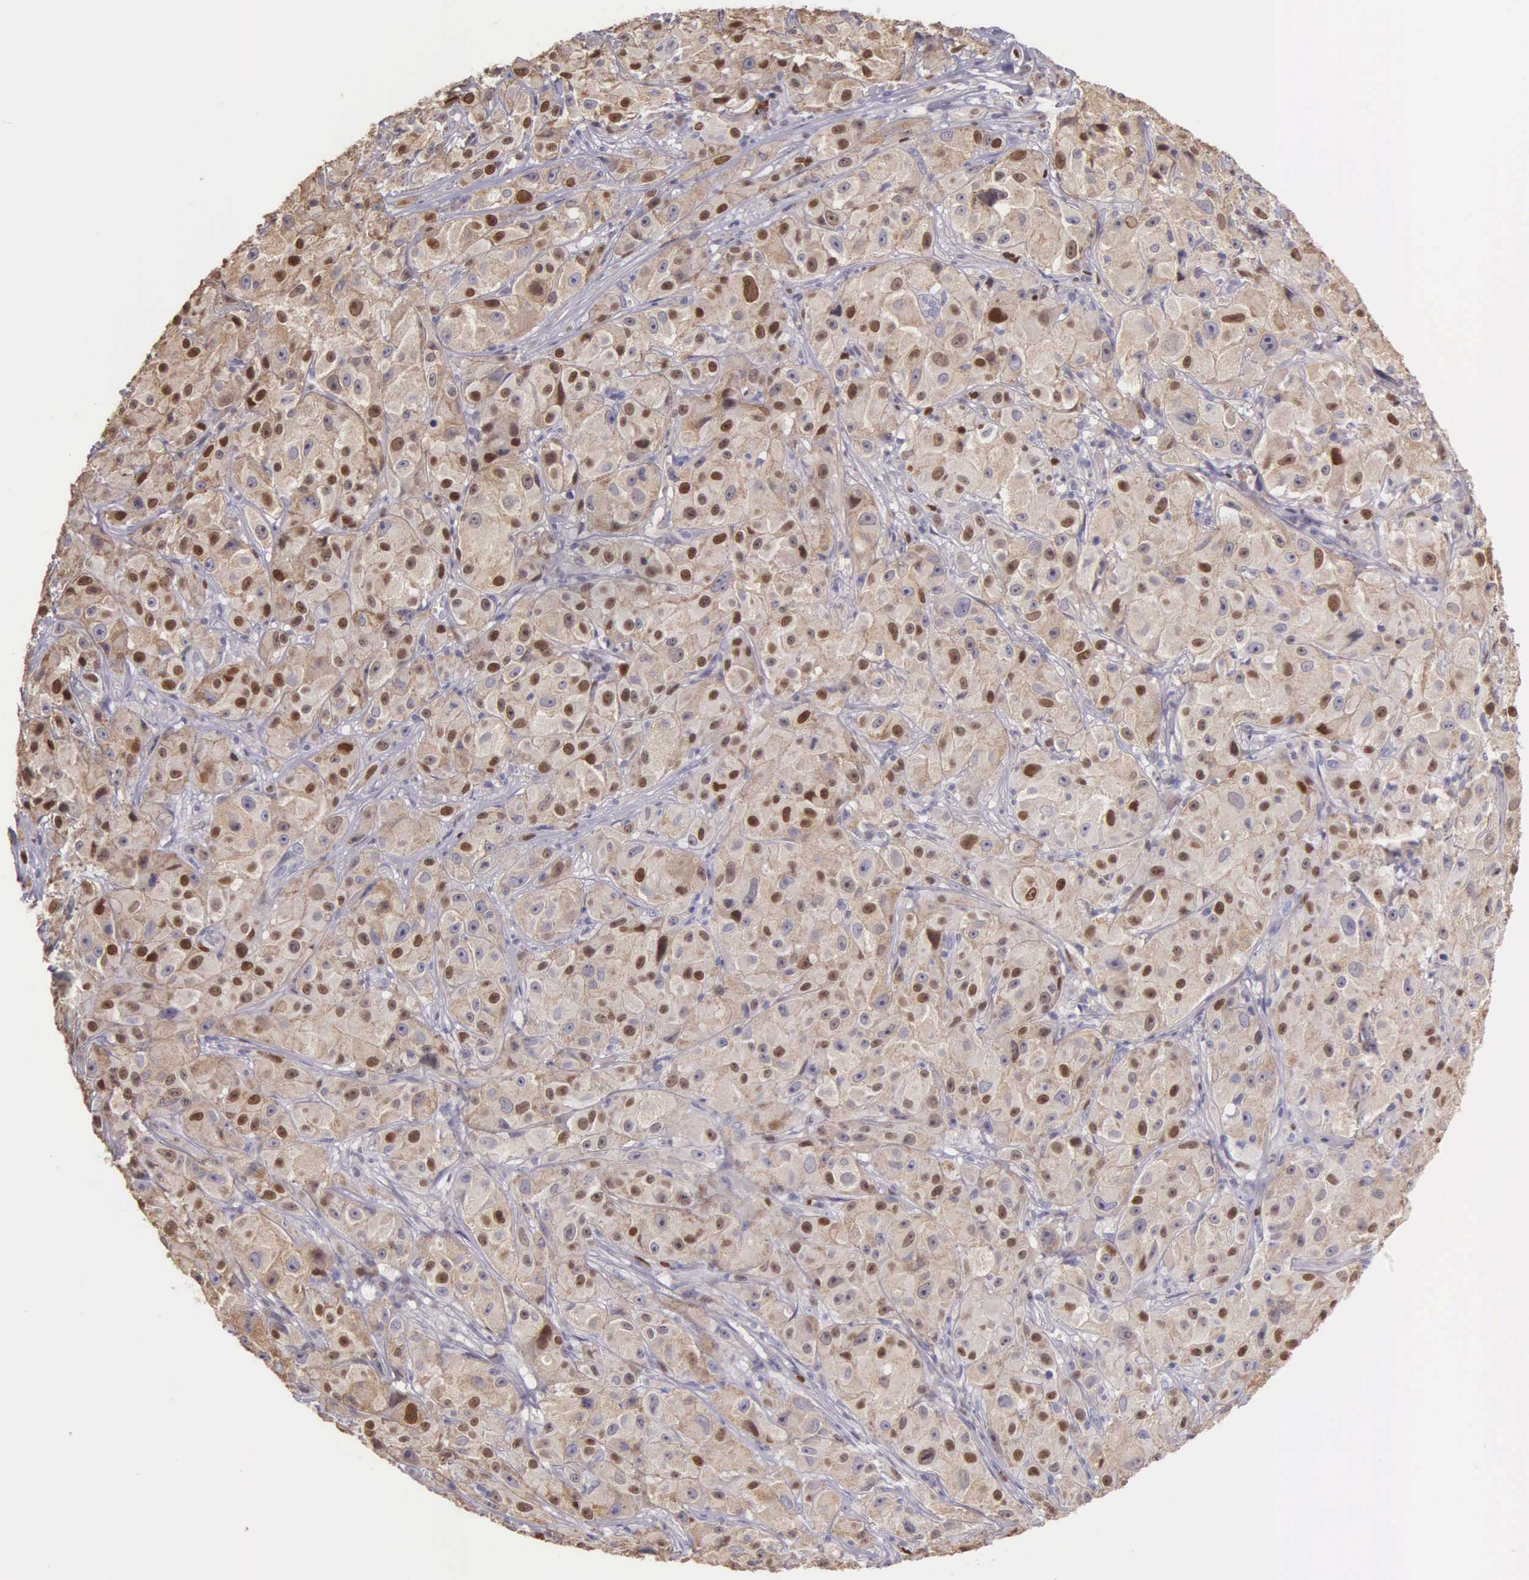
{"staining": {"intensity": "moderate", "quantity": "<25%", "location": "nuclear"}, "tissue": "melanoma", "cell_type": "Tumor cells", "image_type": "cancer", "snomed": [{"axis": "morphology", "description": "Malignant melanoma, NOS"}, {"axis": "topography", "description": "Skin"}], "caption": "Moderate nuclear protein staining is present in about <25% of tumor cells in malignant melanoma.", "gene": "MCM5", "patient": {"sex": "male", "age": 56}}